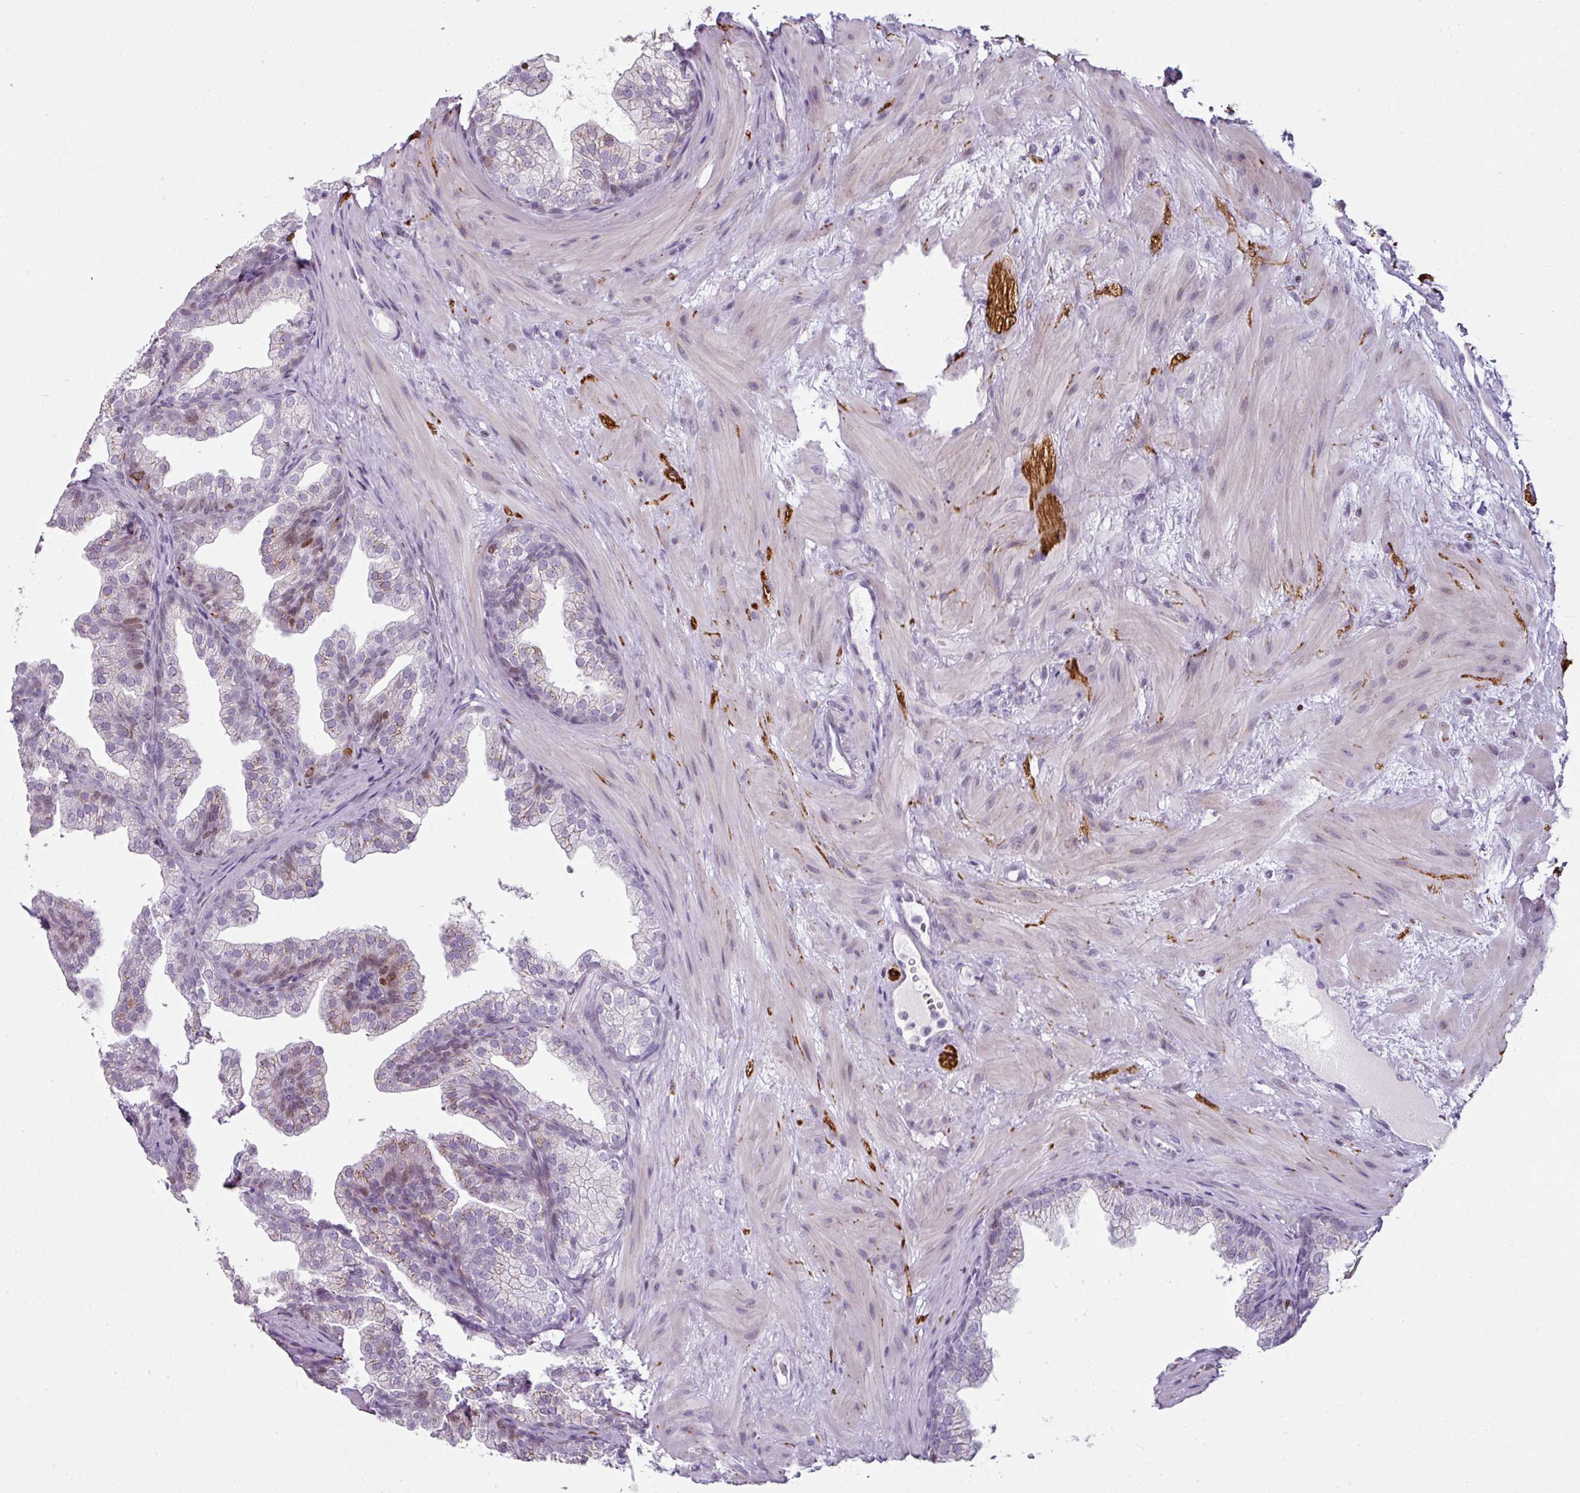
{"staining": {"intensity": "moderate", "quantity": "<25%", "location": "cytoplasmic/membranous"}, "tissue": "prostate", "cell_type": "Glandular cells", "image_type": "normal", "snomed": [{"axis": "morphology", "description": "Normal tissue, NOS"}, {"axis": "topography", "description": "Prostate"}], "caption": "A photomicrograph showing moderate cytoplasmic/membranous positivity in about <25% of glandular cells in normal prostate, as visualized by brown immunohistochemical staining.", "gene": "SYT8", "patient": {"sex": "male", "age": 37}}